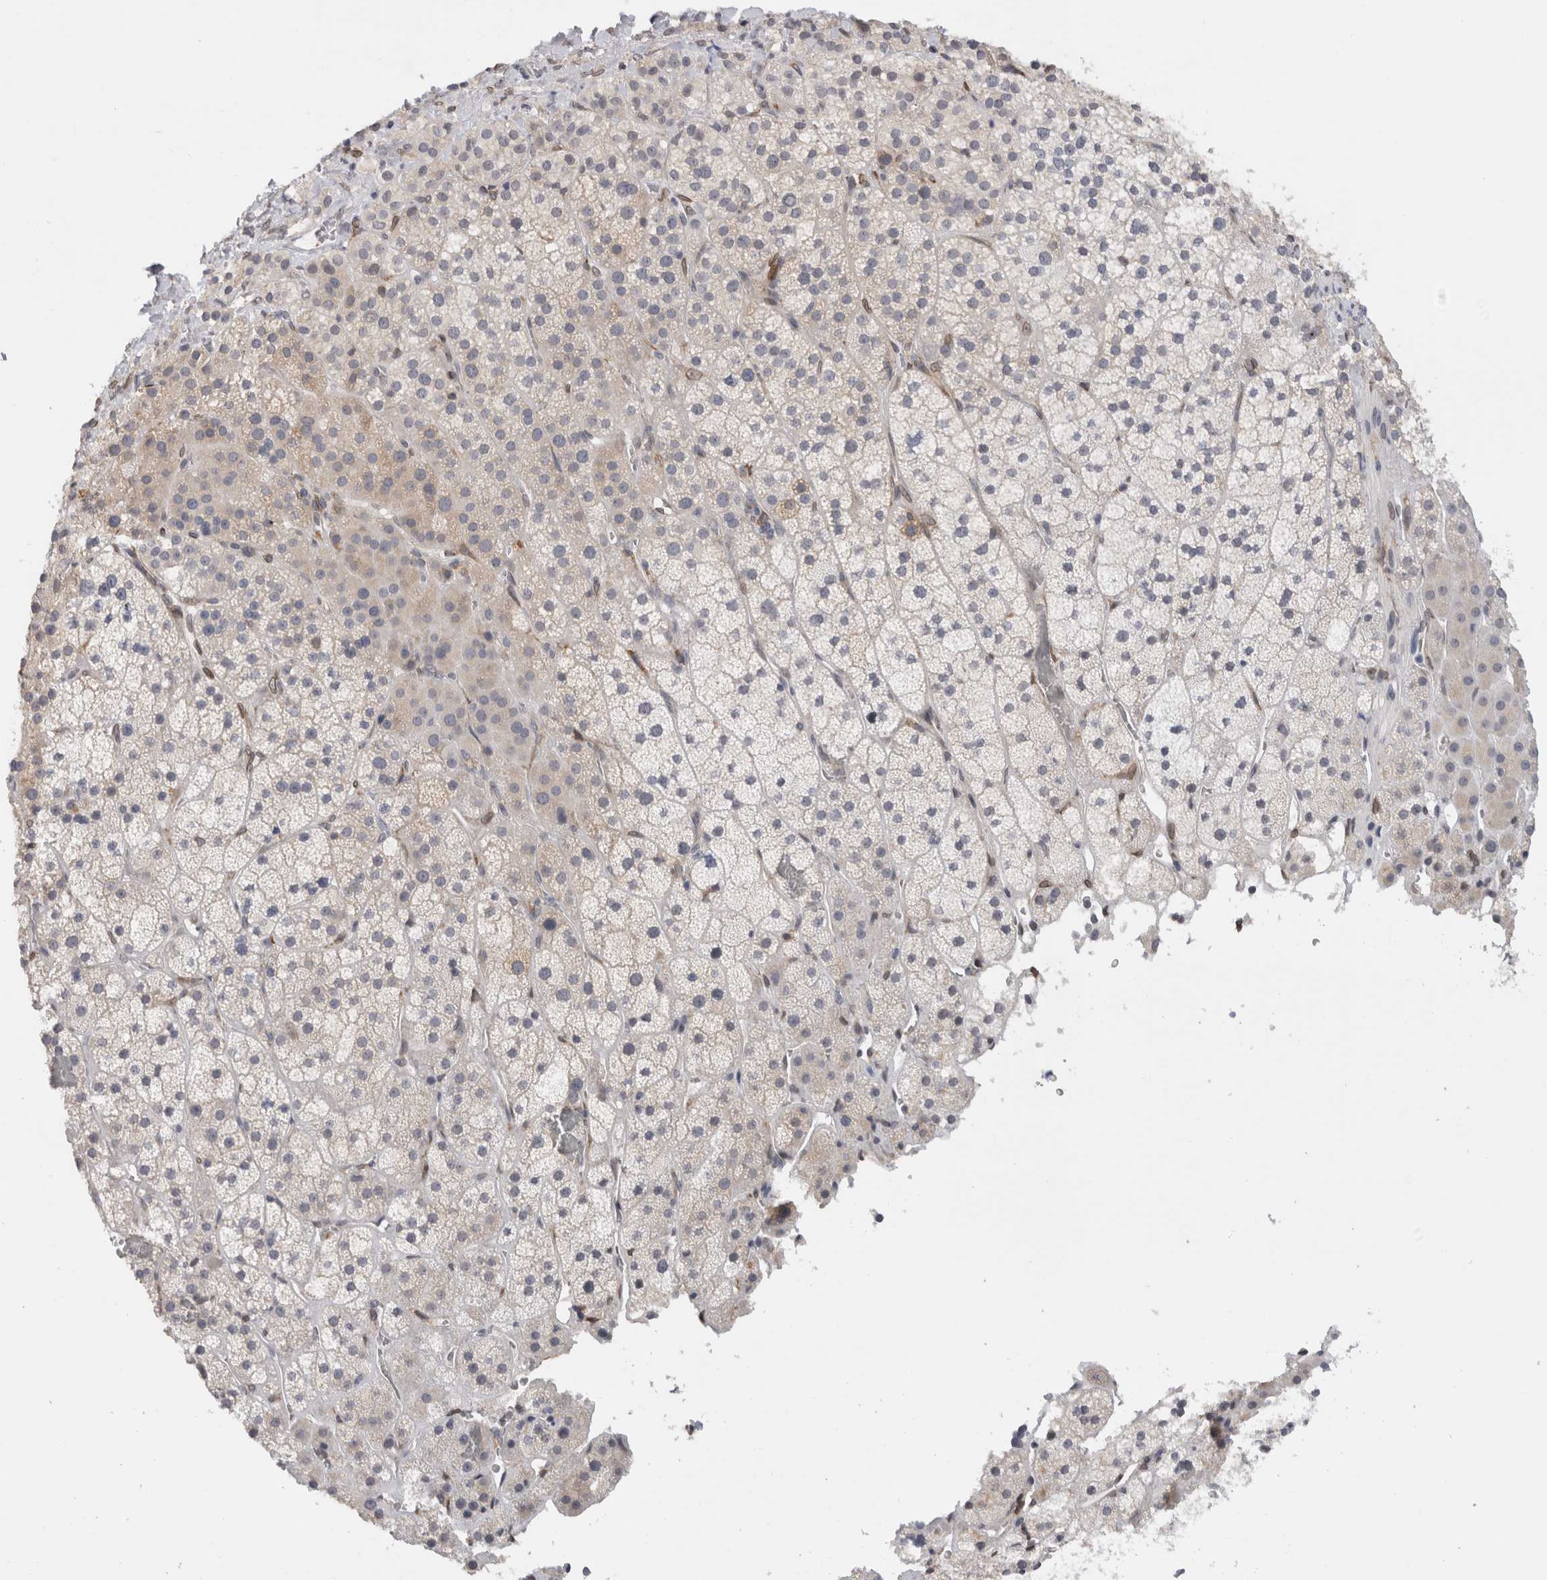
{"staining": {"intensity": "weak", "quantity": "<25%", "location": "cytoplasmic/membranous"}, "tissue": "adrenal gland", "cell_type": "Glandular cells", "image_type": "normal", "snomed": [{"axis": "morphology", "description": "Normal tissue, NOS"}, {"axis": "topography", "description": "Adrenal gland"}], "caption": "Glandular cells are negative for protein expression in normal human adrenal gland. The staining was performed using DAB (3,3'-diaminobenzidine) to visualize the protein expression in brown, while the nuclei were stained in blue with hematoxylin (Magnification: 20x).", "gene": "VCPIP1", "patient": {"sex": "male", "age": 57}}